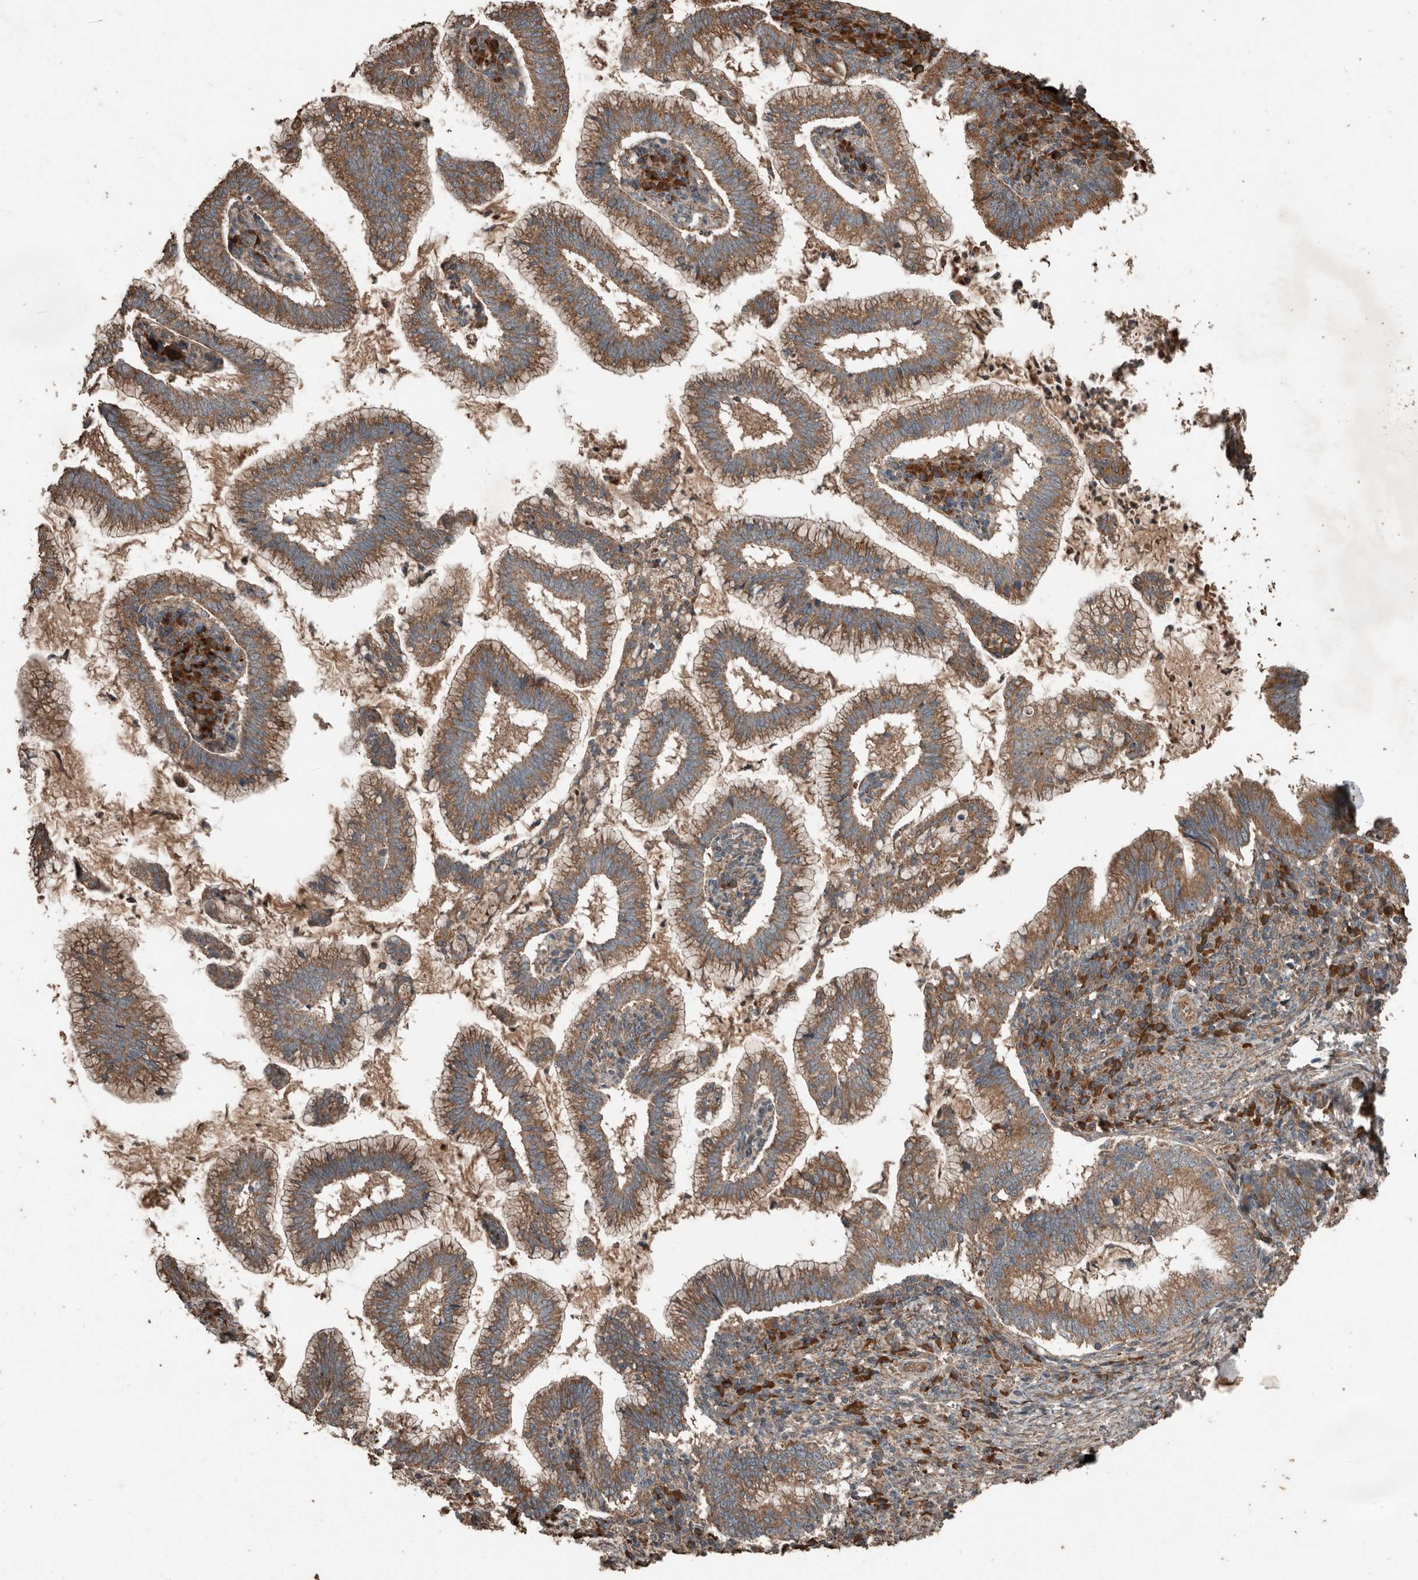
{"staining": {"intensity": "moderate", "quantity": ">75%", "location": "cytoplasmic/membranous"}, "tissue": "cervical cancer", "cell_type": "Tumor cells", "image_type": "cancer", "snomed": [{"axis": "morphology", "description": "Adenocarcinoma, NOS"}, {"axis": "topography", "description": "Cervix"}], "caption": "Moderate cytoplasmic/membranous protein expression is appreciated in approximately >75% of tumor cells in adenocarcinoma (cervical).", "gene": "RNF207", "patient": {"sex": "female", "age": 36}}